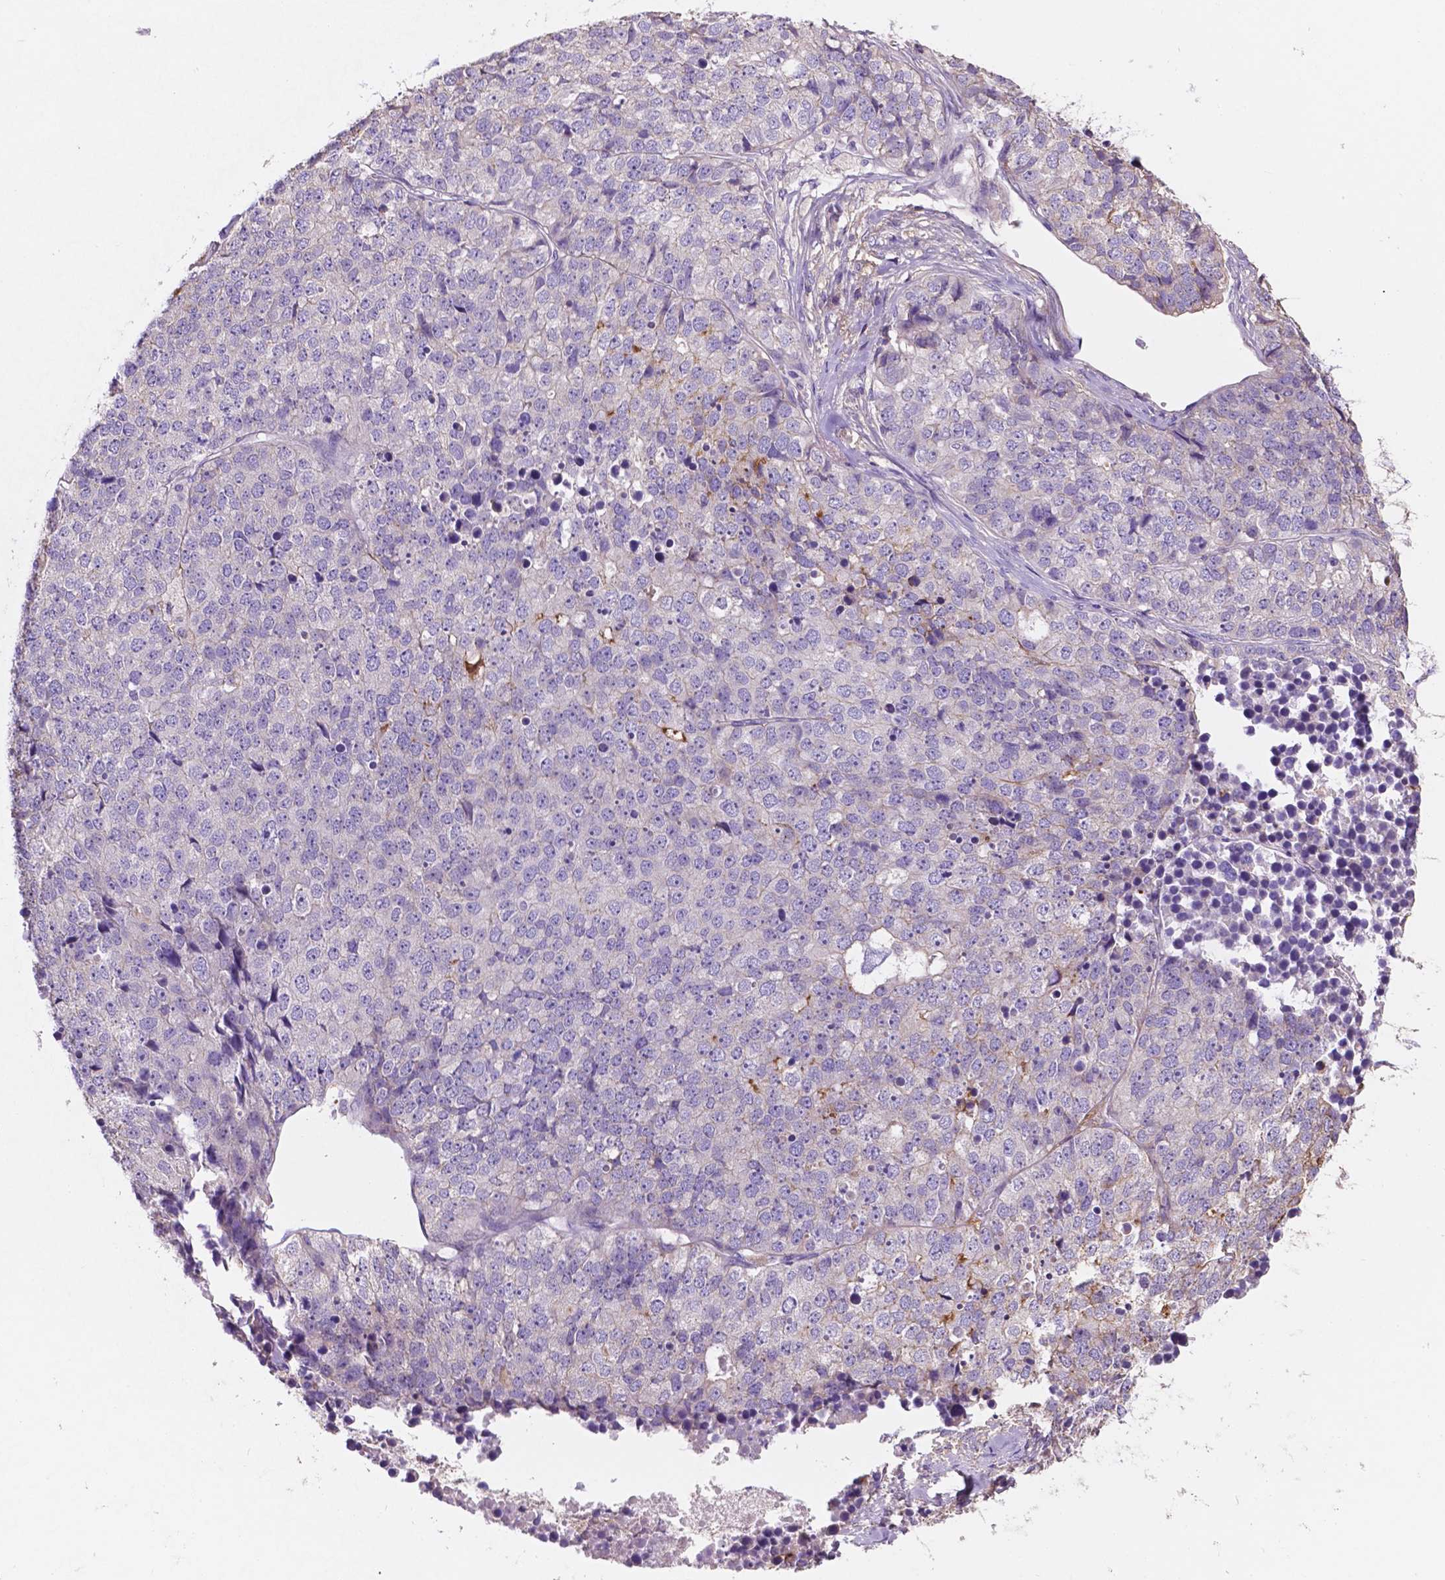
{"staining": {"intensity": "negative", "quantity": "none", "location": "none"}, "tissue": "stomach cancer", "cell_type": "Tumor cells", "image_type": "cancer", "snomed": [{"axis": "morphology", "description": "Adenocarcinoma, NOS"}, {"axis": "topography", "description": "Stomach"}], "caption": "This is an immunohistochemistry micrograph of human adenocarcinoma (stomach). There is no expression in tumor cells.", "gene": "MKRN2OS", "patient": {"sex": "male", "age": 69}}